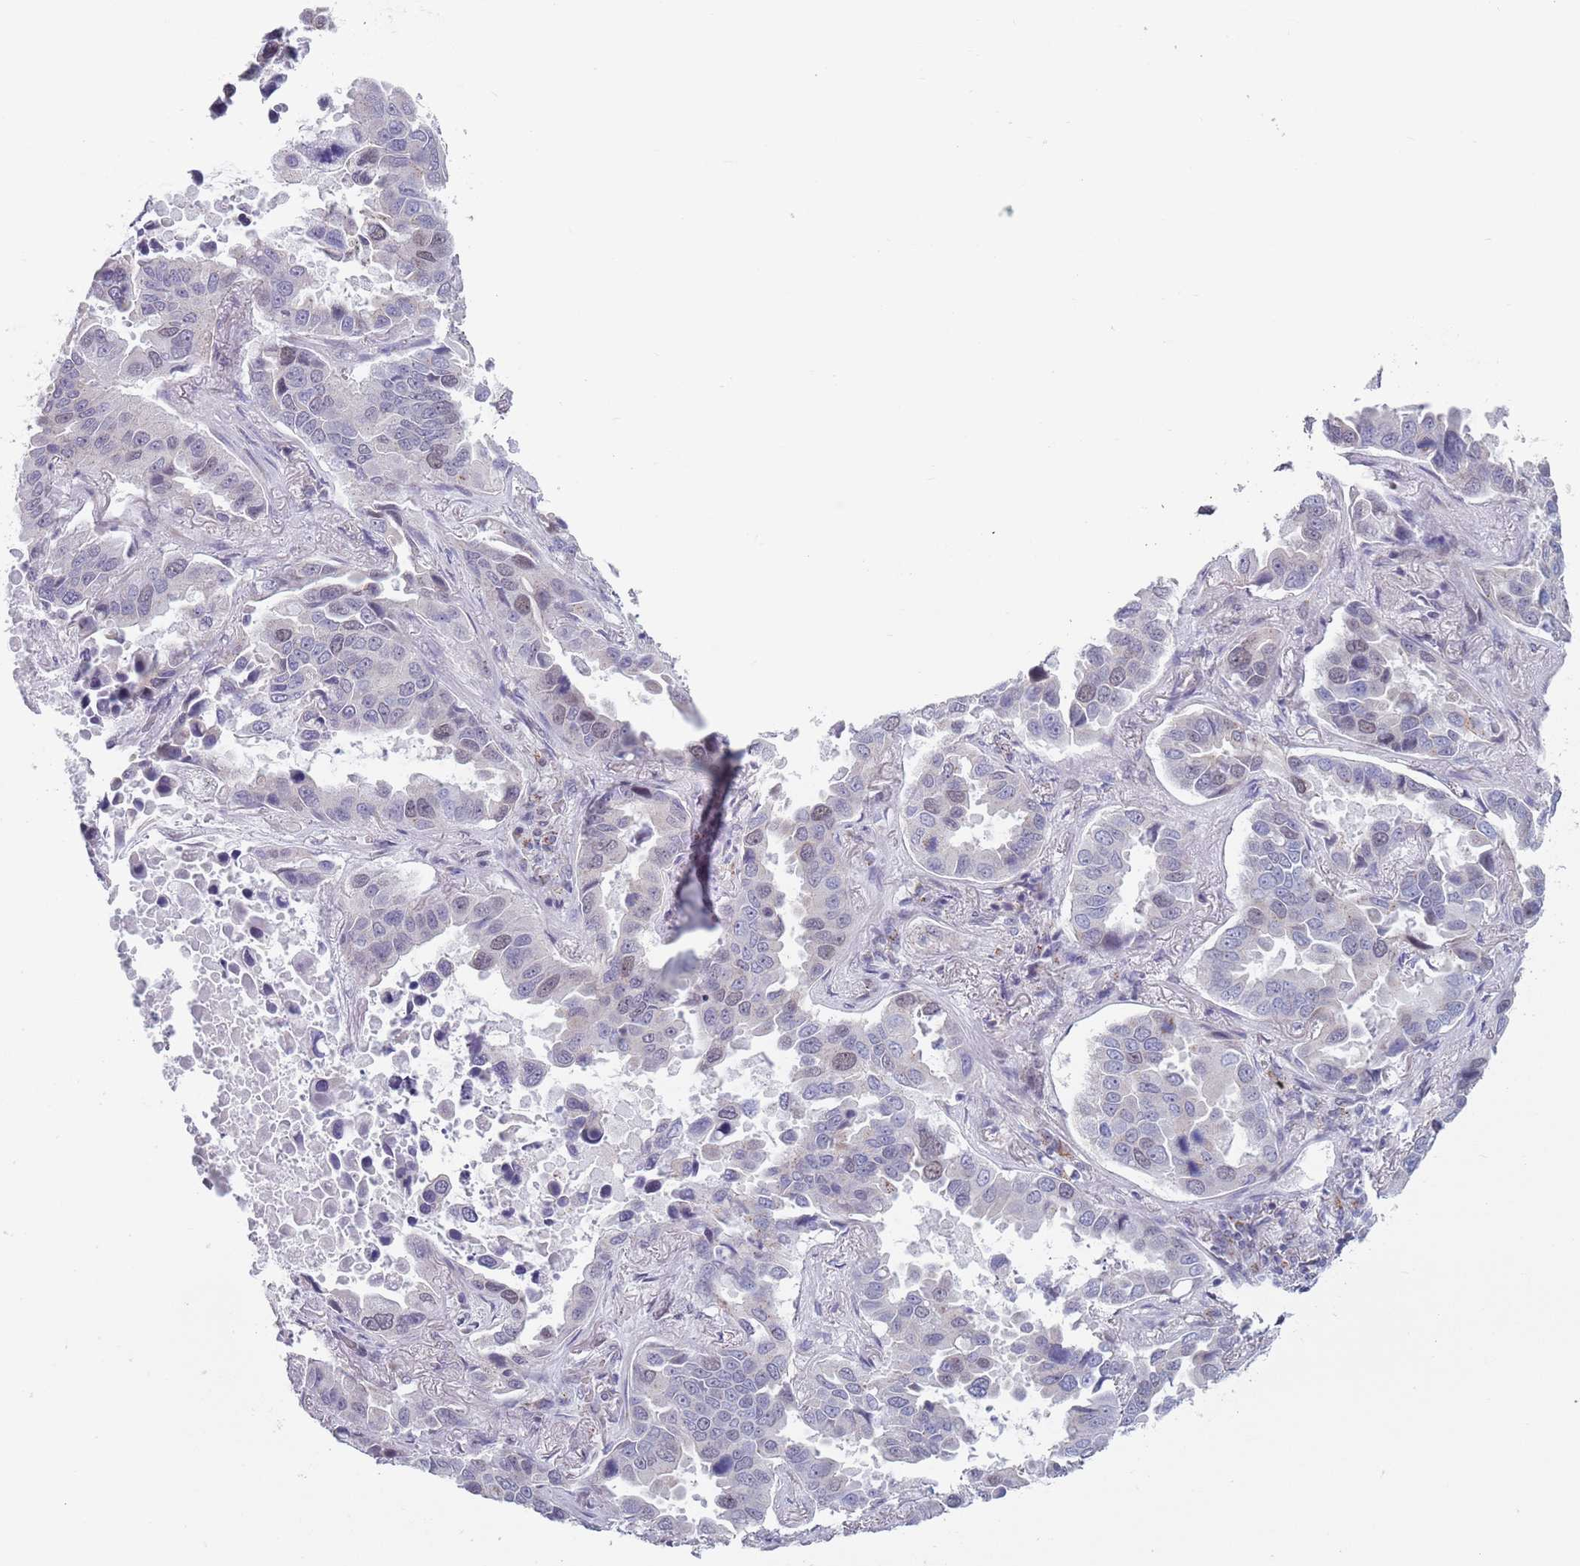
{"staining": {"intensity": "negative", "quantity": "none", "location": "none"}, "tissue": "lung cancer", "cell_type": "Tumor cells", "image_type": "cancer", "snomed": [{"axis": "morphology", "description": "Adenocarcinoma, NOS"}, {"axis": "topography", "description": "Lung"}], "caption": "An immunohistochemistry (IHC) photomicrograph of lung cancer is shown. There is no staining in tumor cells of lung cancer. The staining was performed using DAB to visualize the protein expression in brown, while the nuclei were stained in blue with hematoxylin (Magnification: 20x).", "gene": "ZKSCAN2", "patient": {"sex": "male", "age": 64}}